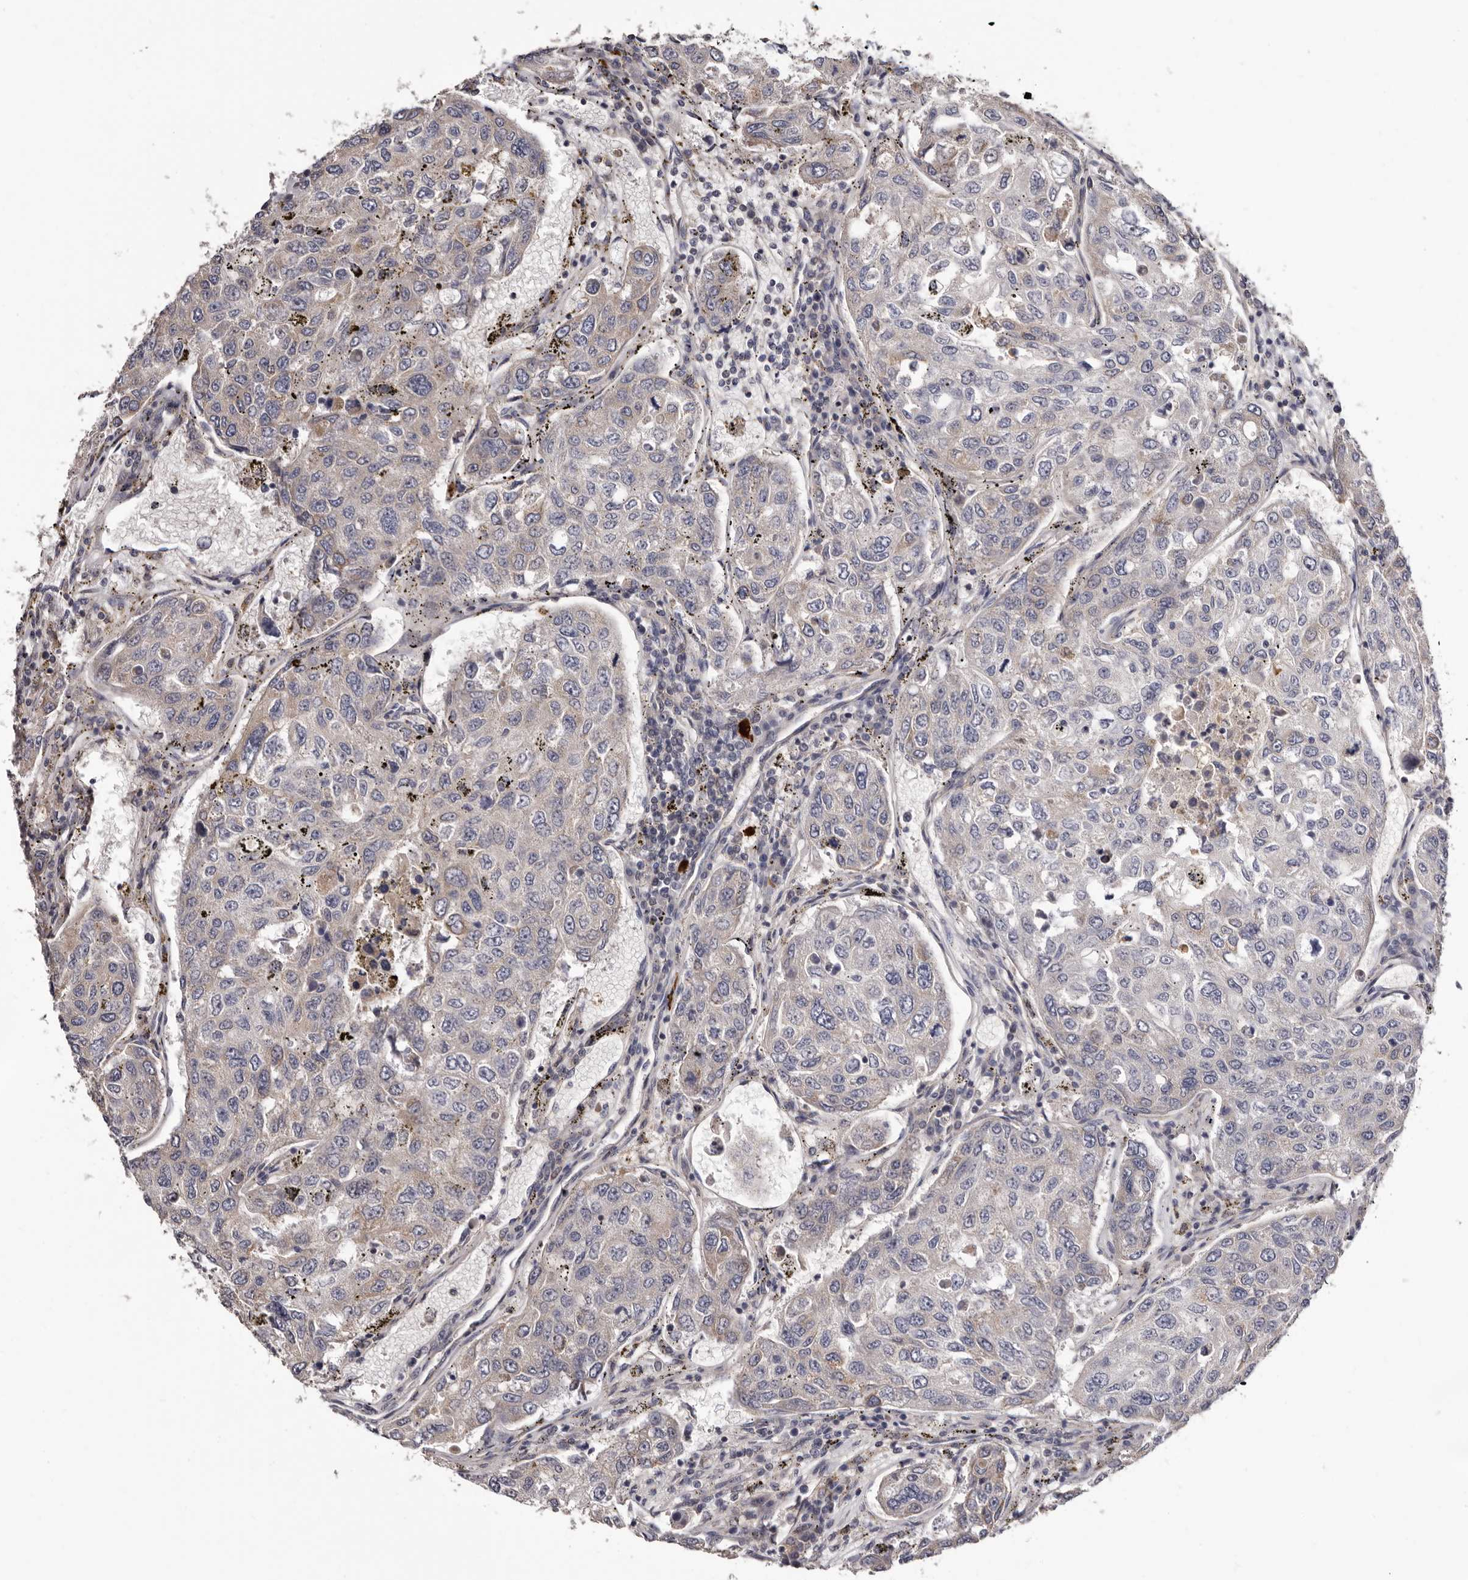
{"staining": {"intensity": "negative", "quantity": "none", "location": "none"}, "tissue": "urothelial cancer", "cell_type": "Tumor cells", "image_type": "cancer", "snomed": [{"axis": "morphology", "description": "Urothelial carcinoma, High grade"}, {"axis": "topography", "description": "Lymph node"}, {"axis": "topography", "description": "Urinary bladder"}], "caption": "The immunohistochemistry micrograph has no significant staining in tumor cells of high-grade urothelial carcinoma tissue. (DAB (3,3'-diaminobenzidine) immunohistochemistry, high magnification).", "gene": "ASIC5", "patient": {"sex": "male", "age": 51}}